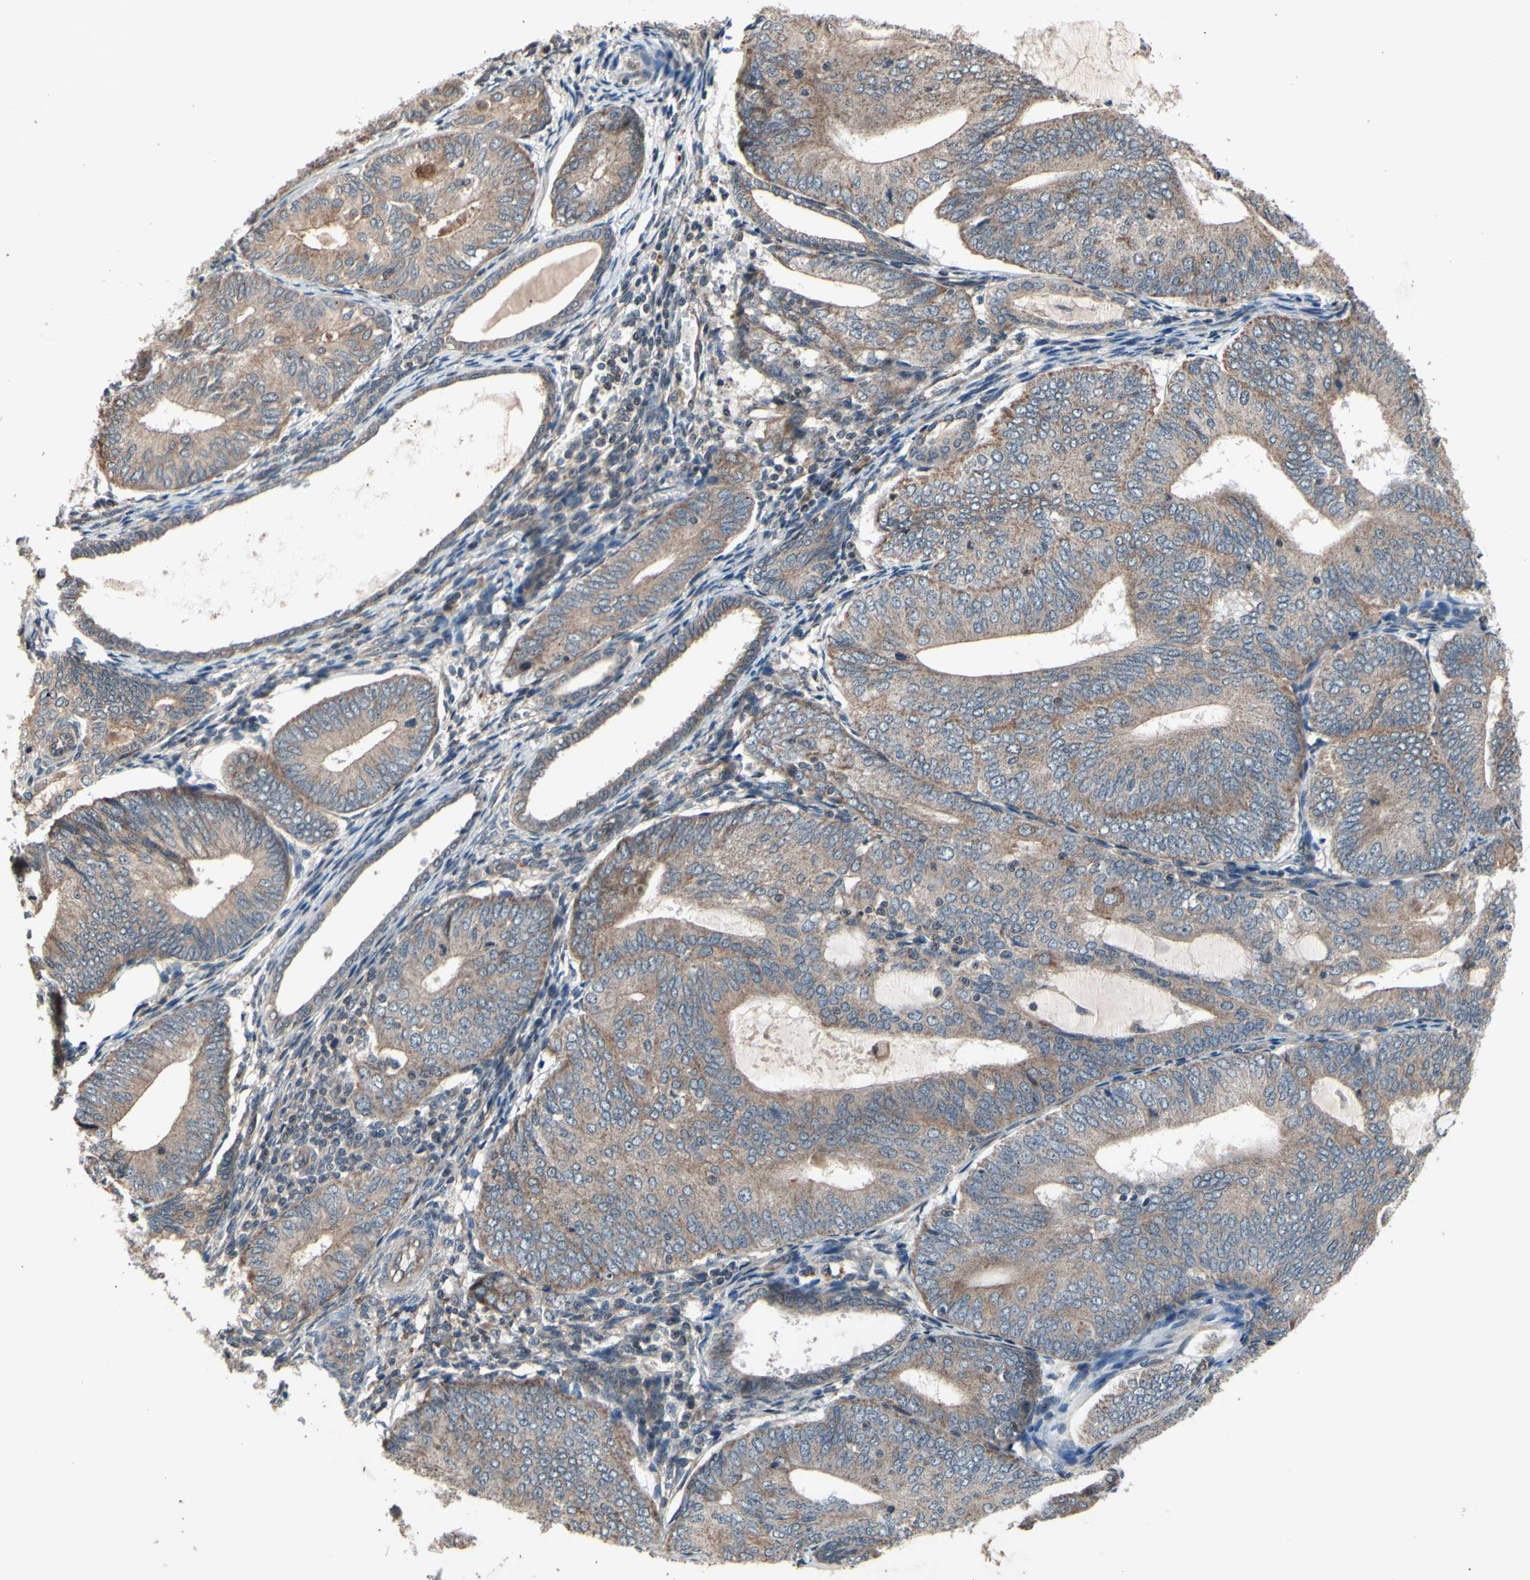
{"staining": {"intensity": "moderate", "quantity": ">75%", "location": "cytoplasmic/membranous"}, "tissue": "endometrial cancer", "cell_type": "Tumor cells", "image_type": "cancer", "snomed": [{"axis": "morphology", "description": "Adenocarcinoma, NOS"}, {"axis": "topography", "description": "Endometrium"}], "caption": "The histopathology image shows staining of adenocarcinoma (endometrial), revealing moderate cytoplasmic/membranous protein staining (brown color) within tumor cells.", "gene": "MBTPS2", "patient": {"sex": "female", "age": 81}}